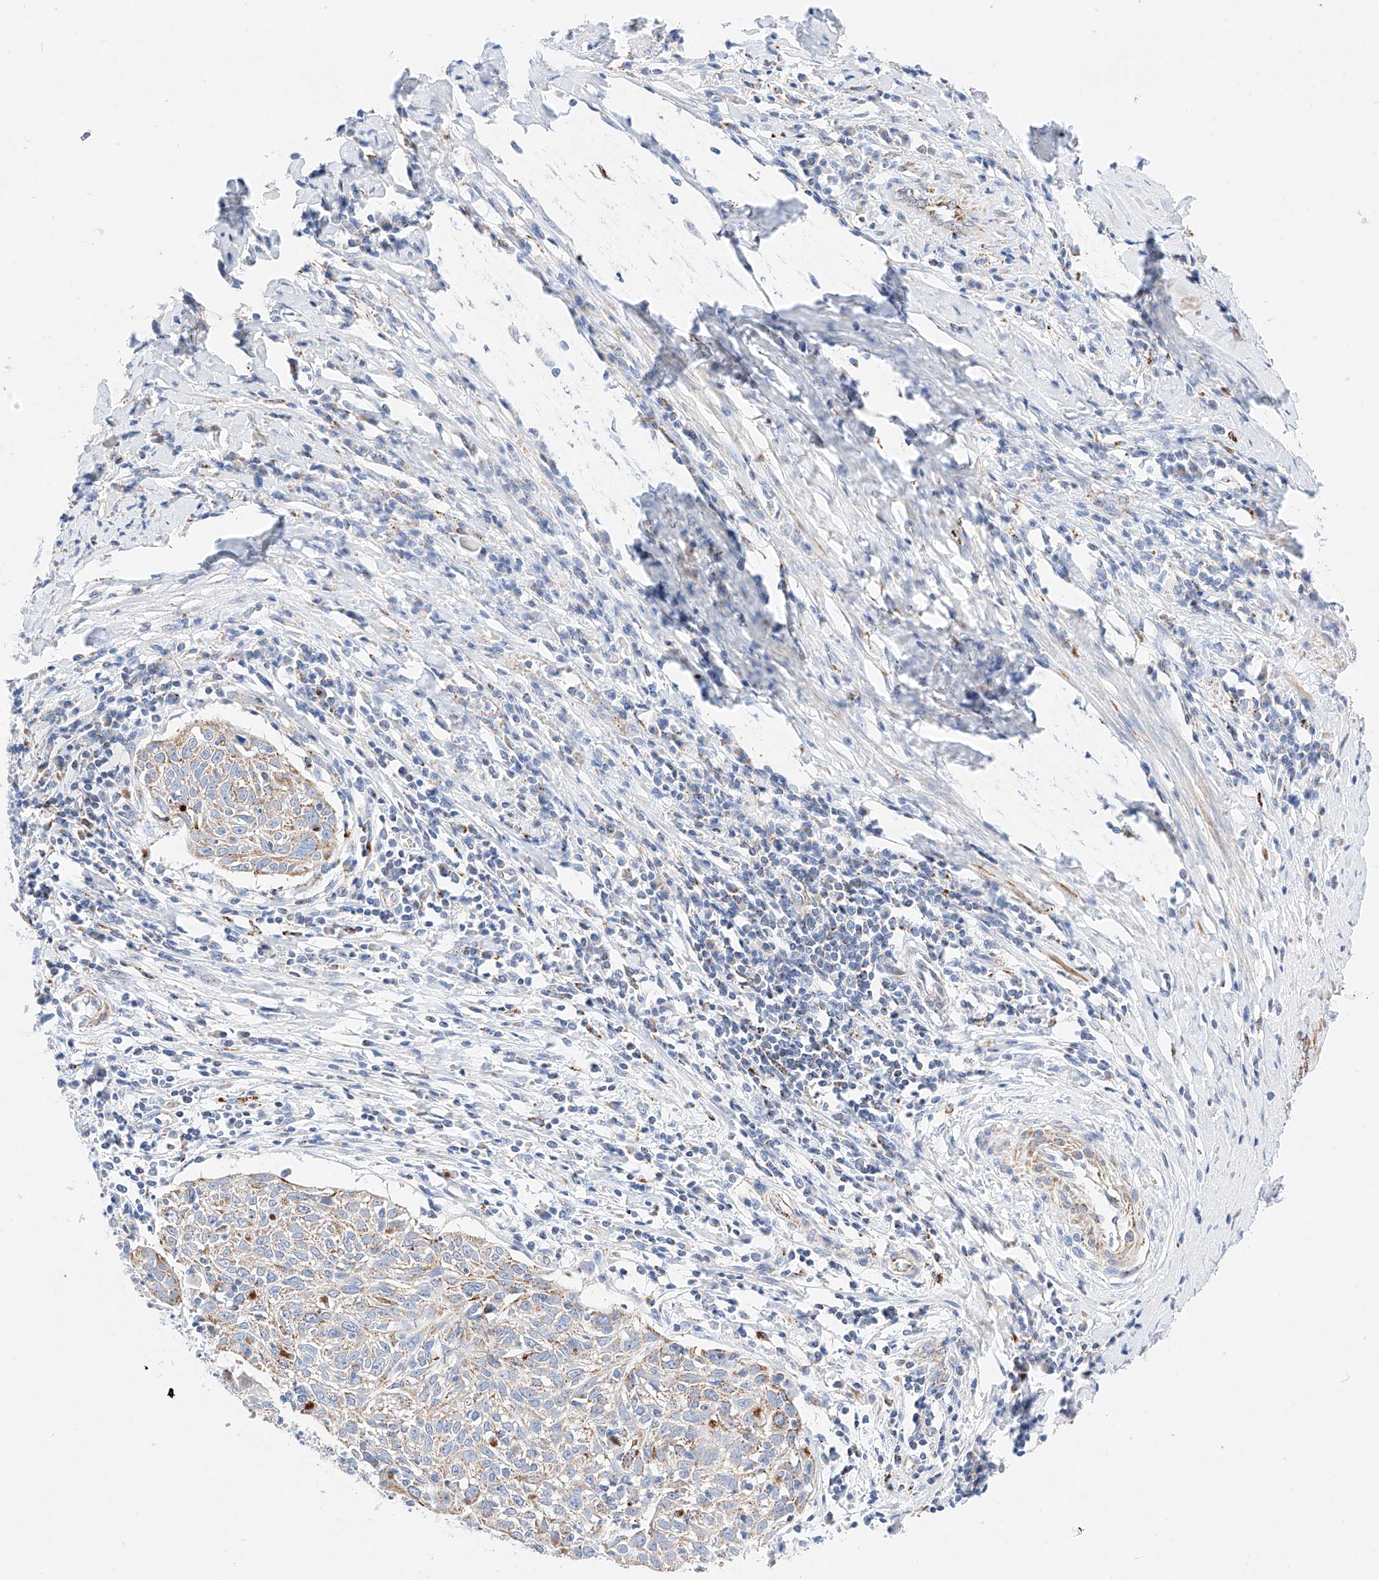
{"staining": {"intensity": "weak", "quantity": "<25%", "location": "cytoplasmic/membranous"}, "tissue": "cervical cancer", "cell_type": "Tumor cells", "image_type": "cancer", "snomed": [{"axis": "morphology", "description": "Squamous cell carcinoma, NOS"}, {"axis": "topography", "description": "Cervix"}], "caption": "A micrograph of human cervical cancer (squamous cell carcinoma) is negative for staining in tumor cells.", "gene": "C6orf62", "patient": {"sex": "female", "age": 51}}